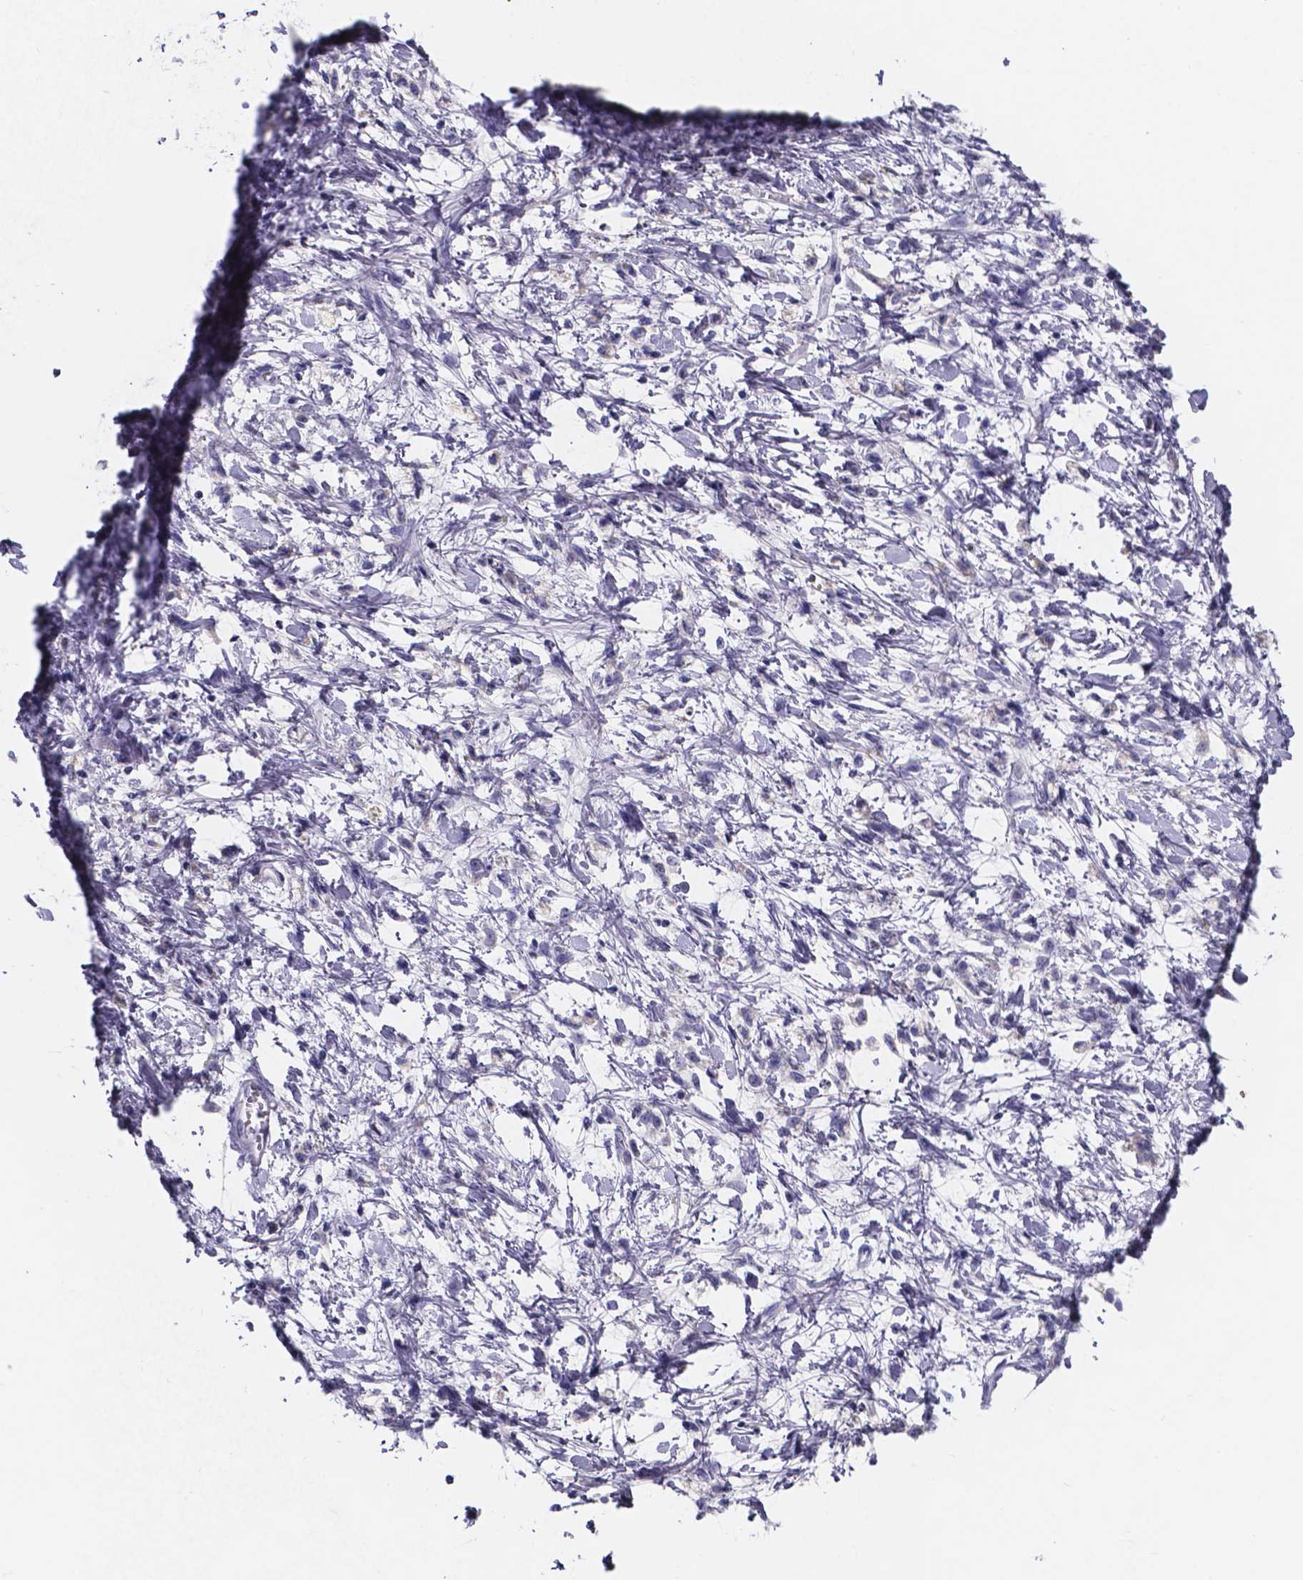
{"staining": {"intensity": "negative", "quantity": "none", "location": "none"}, "tissue": "stomach cancer", "cell_type": "Tumor cells", "image_type": "cancer", "snomed": [{"axis": "morphology", "description": "Adenocarcinoma, NOS"}, {"axis": "topography", "description": "Stomach"}], "caption": "Tumor cells are negative for brown protein staining in stomach adenocarcinoma.", "gene": "PAH", "patient": {"sex": "female", "age": 60}}